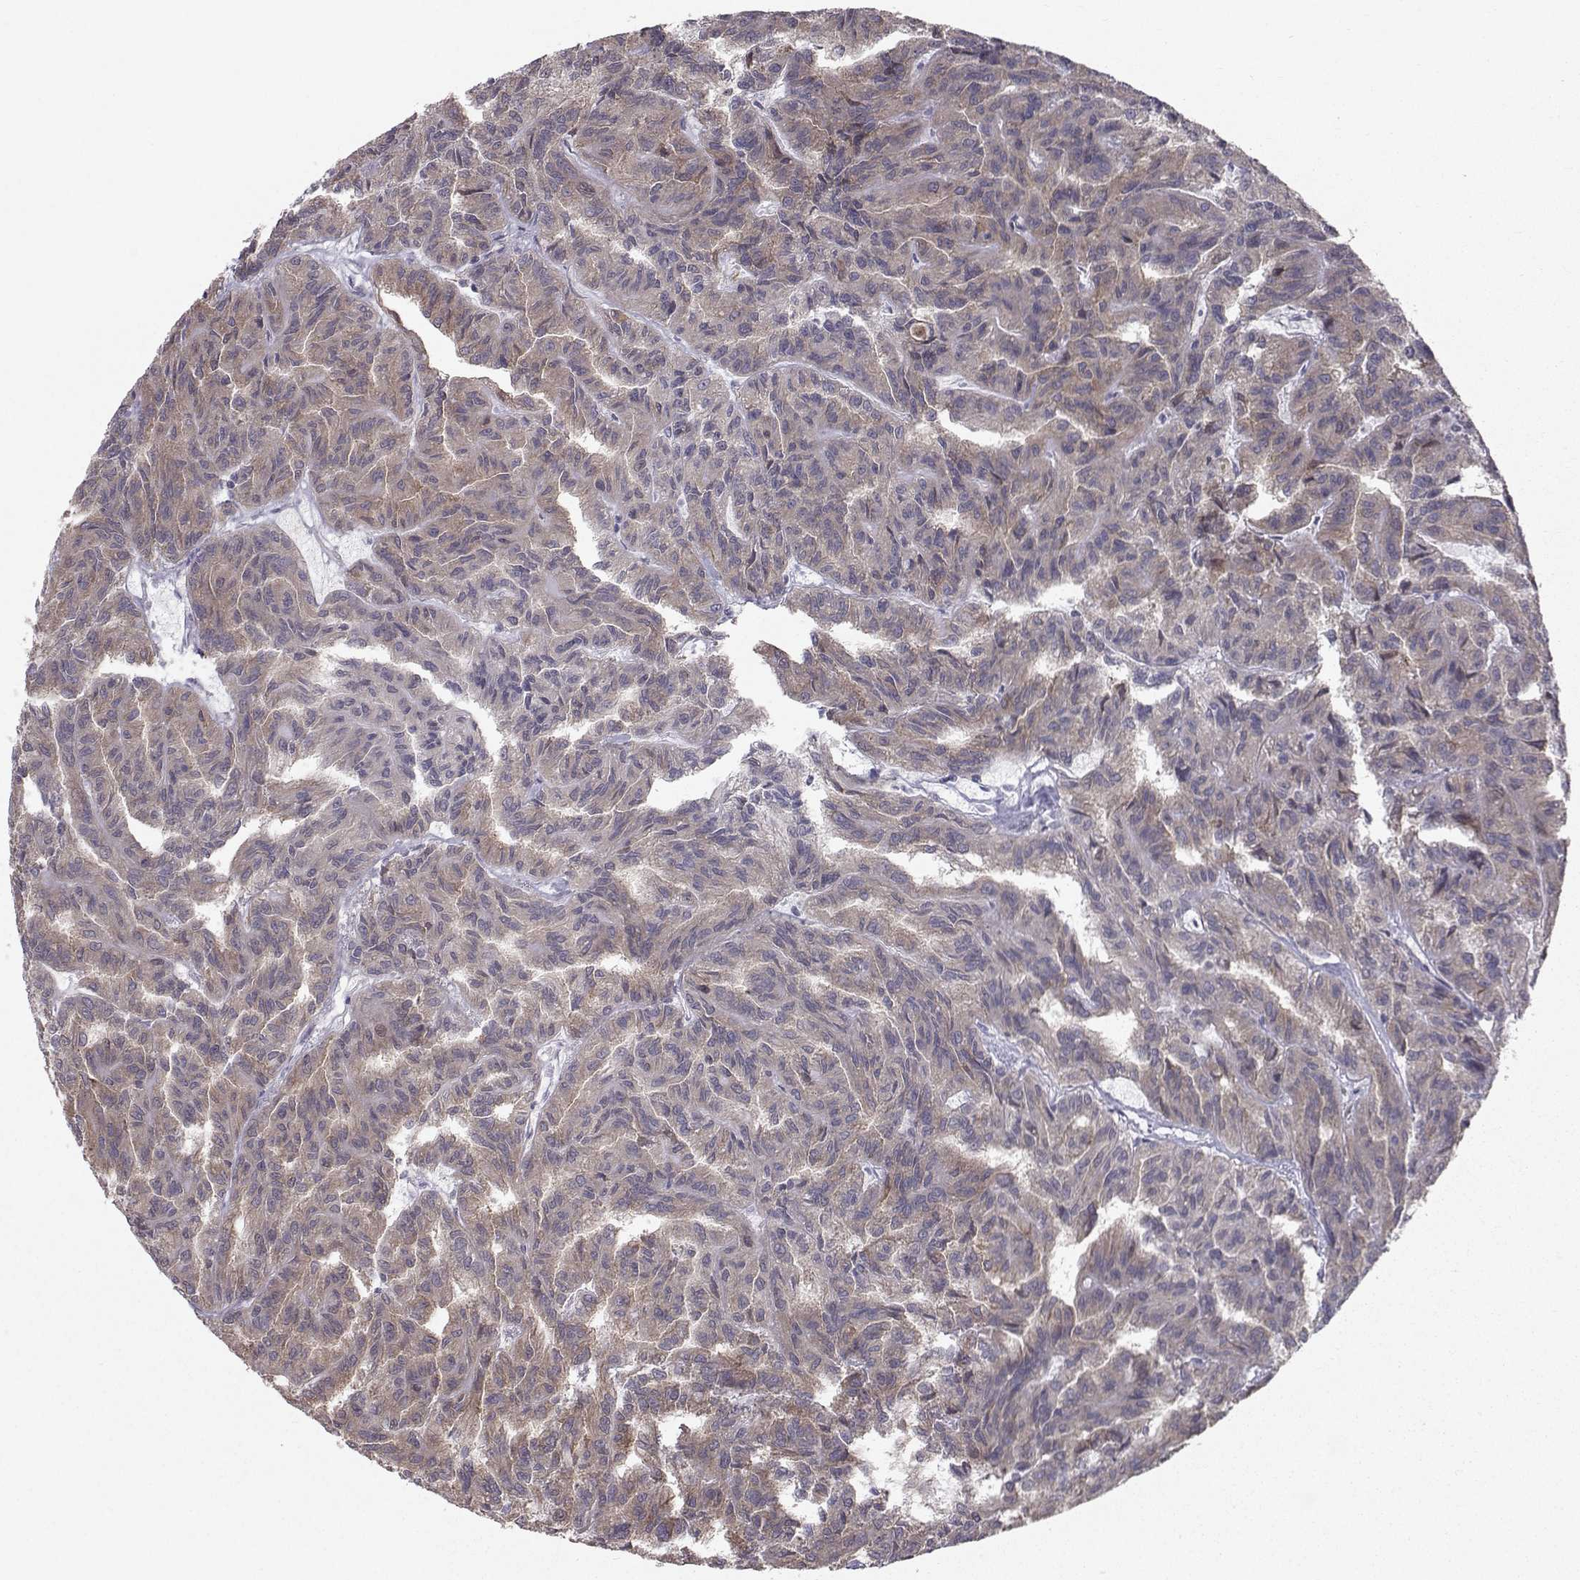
{"staining": {"intensity": "moderate", "quantity": "25%-75%", "location": "cytoplasmic/membranous"}, "tissue": "renal cancer", "cell_type": "Tumor cells", "image_type": "cancer", "snomed": [{"axis": "morphology", "description": "Adenocarcinoma, NOS"}, {"axis": "topography", "description": "Kidney"}], "caption": "Renal adenocarcinoma tissue exhibits moderate cytoplasmic/membranous staining in about 25%-75% of tumor cells, visualized by immunohistochemistry.", "gene": "HSP90AB1", "patient": {"sex": "male", "age": 79}}